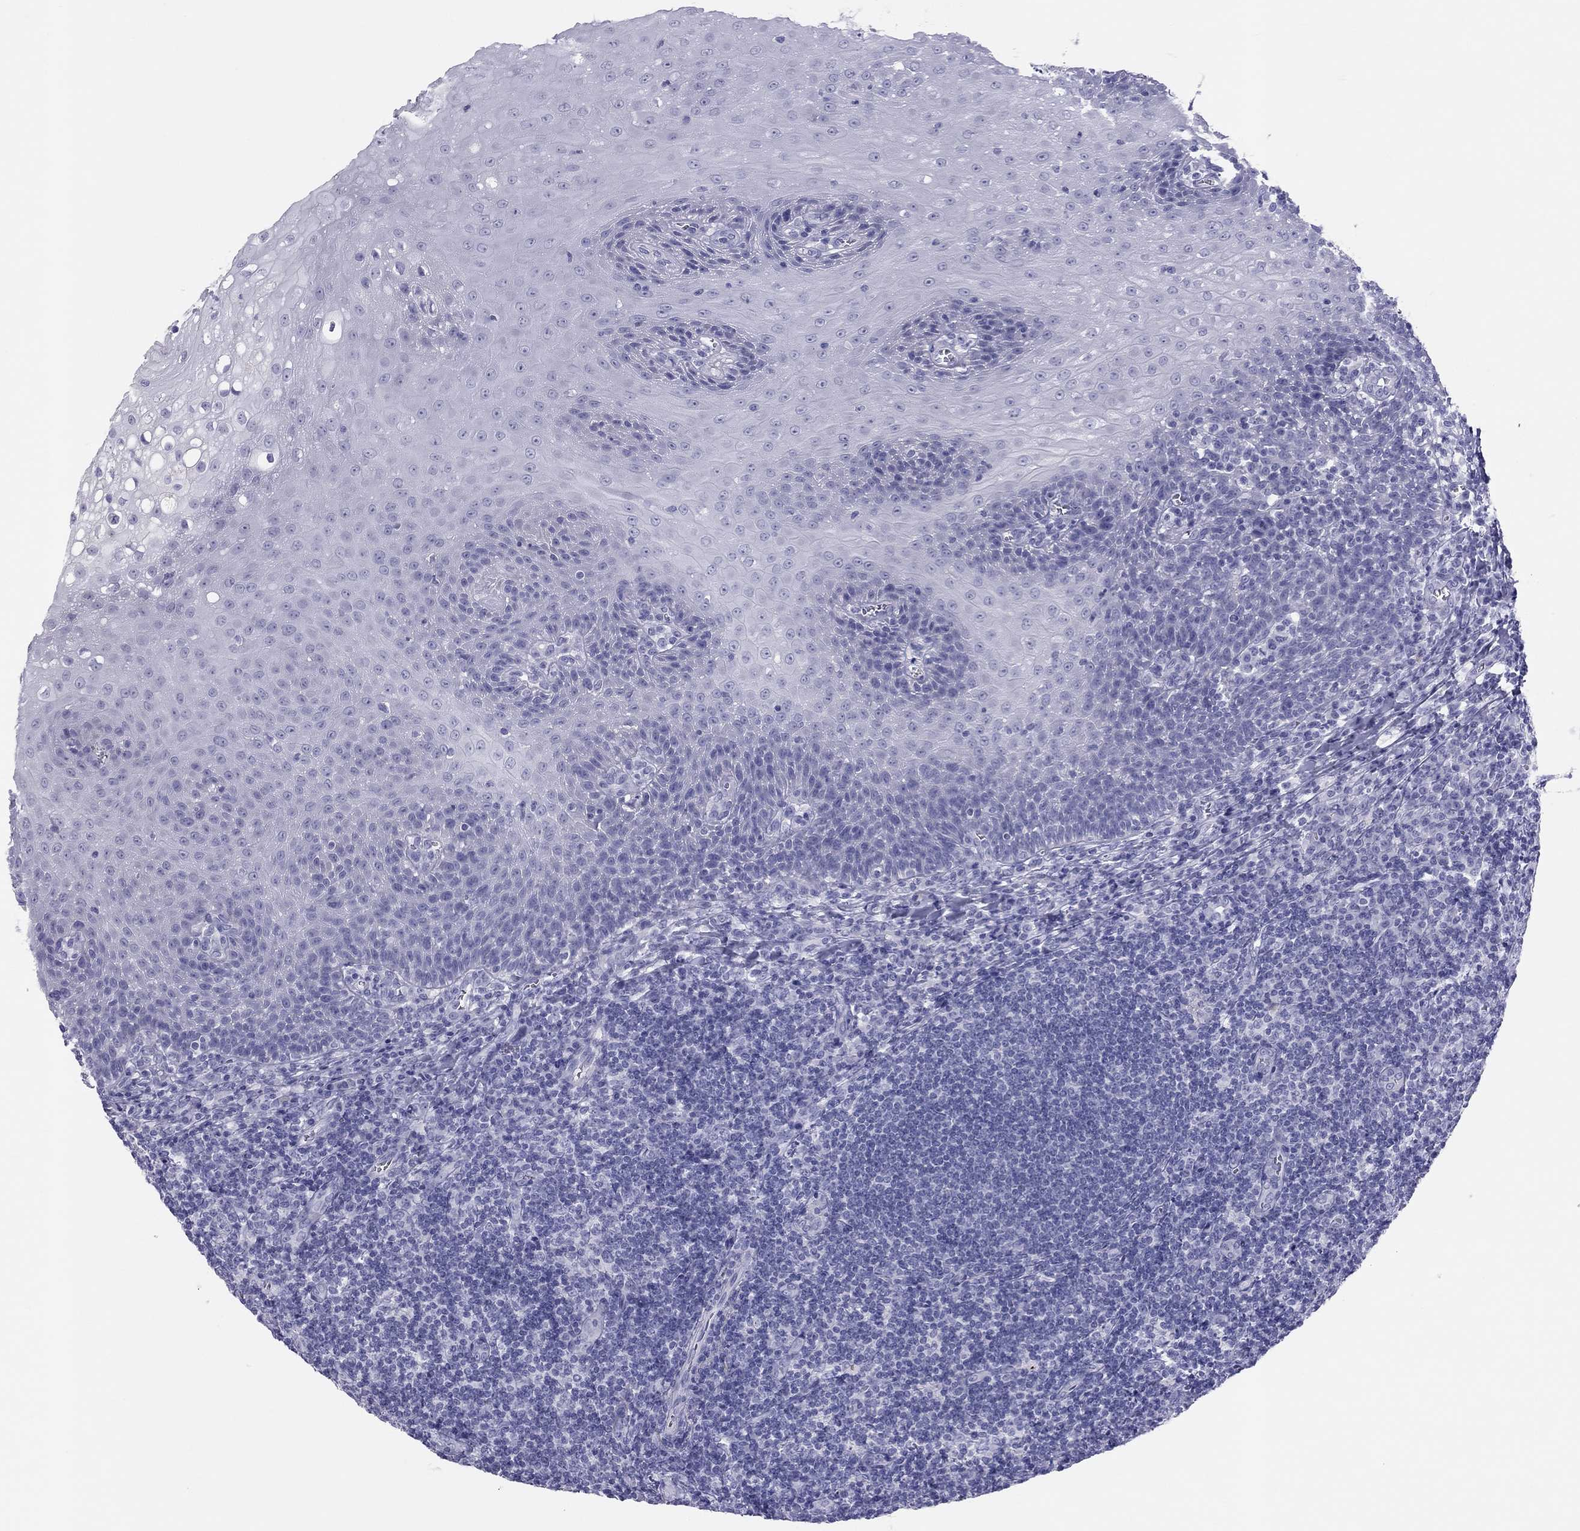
{"staining": {"intensity": "negative", "quantity": "none", "location": "none"}, "tissue": "tonsil", "cell_type": "Germinal center cells", "image_type": "normal", "snomed": [{"axis": "morphology", "description": "Normal tissue, NOS"}, {"axis": "topography", "description": "Tonsil"}], "caption": "This is a photomicrograph of immunohistochemistry staining of unremarkable tonsil, which shows no positivity in germinal center cells.", "gene": "TRPM3", "patient": {"sex": "male", "age": 33}}